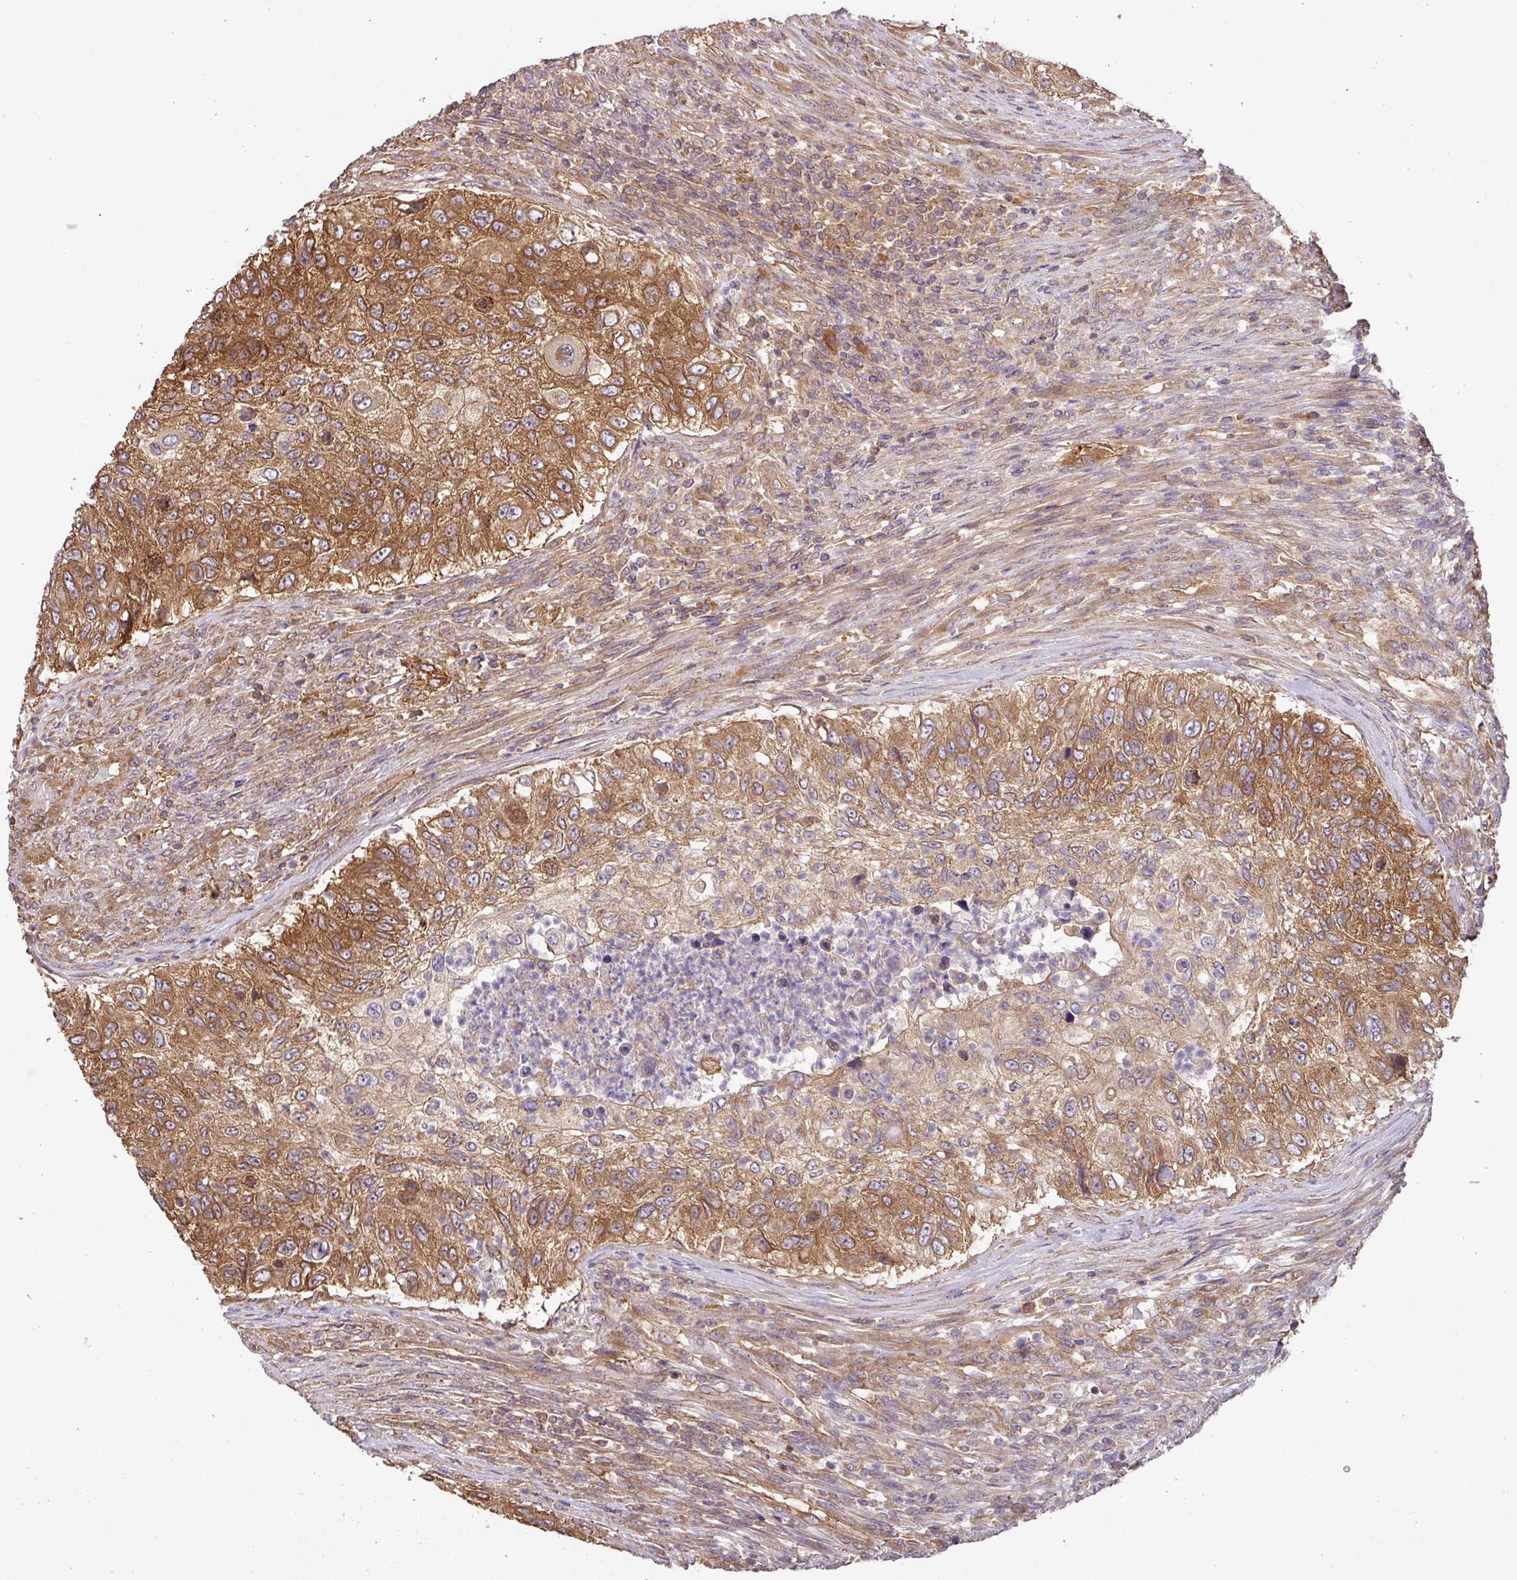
{"staining": {"intensity": "moderate", "quantity": ">75%", "location": "cytoplasmic/membranous,nuclear"}, "tissue": "urothelial cancer", "cell_type": "Tumor cells", "image_type": "cancer", "snomed": [{"axis": "morphology", "description": "Urothelial carcinoma, High grade"}, {"axis": "topography", "description": "Urinary bladder"}], "caption": "Protein staining of urothelial cancer tissue reveals moderate cytoplasmic/membranous and nuclear positivity in approximately >75% of tumor cells.", "gene": "GSPT1", "patient": {"sex": "female", "age": 60}}